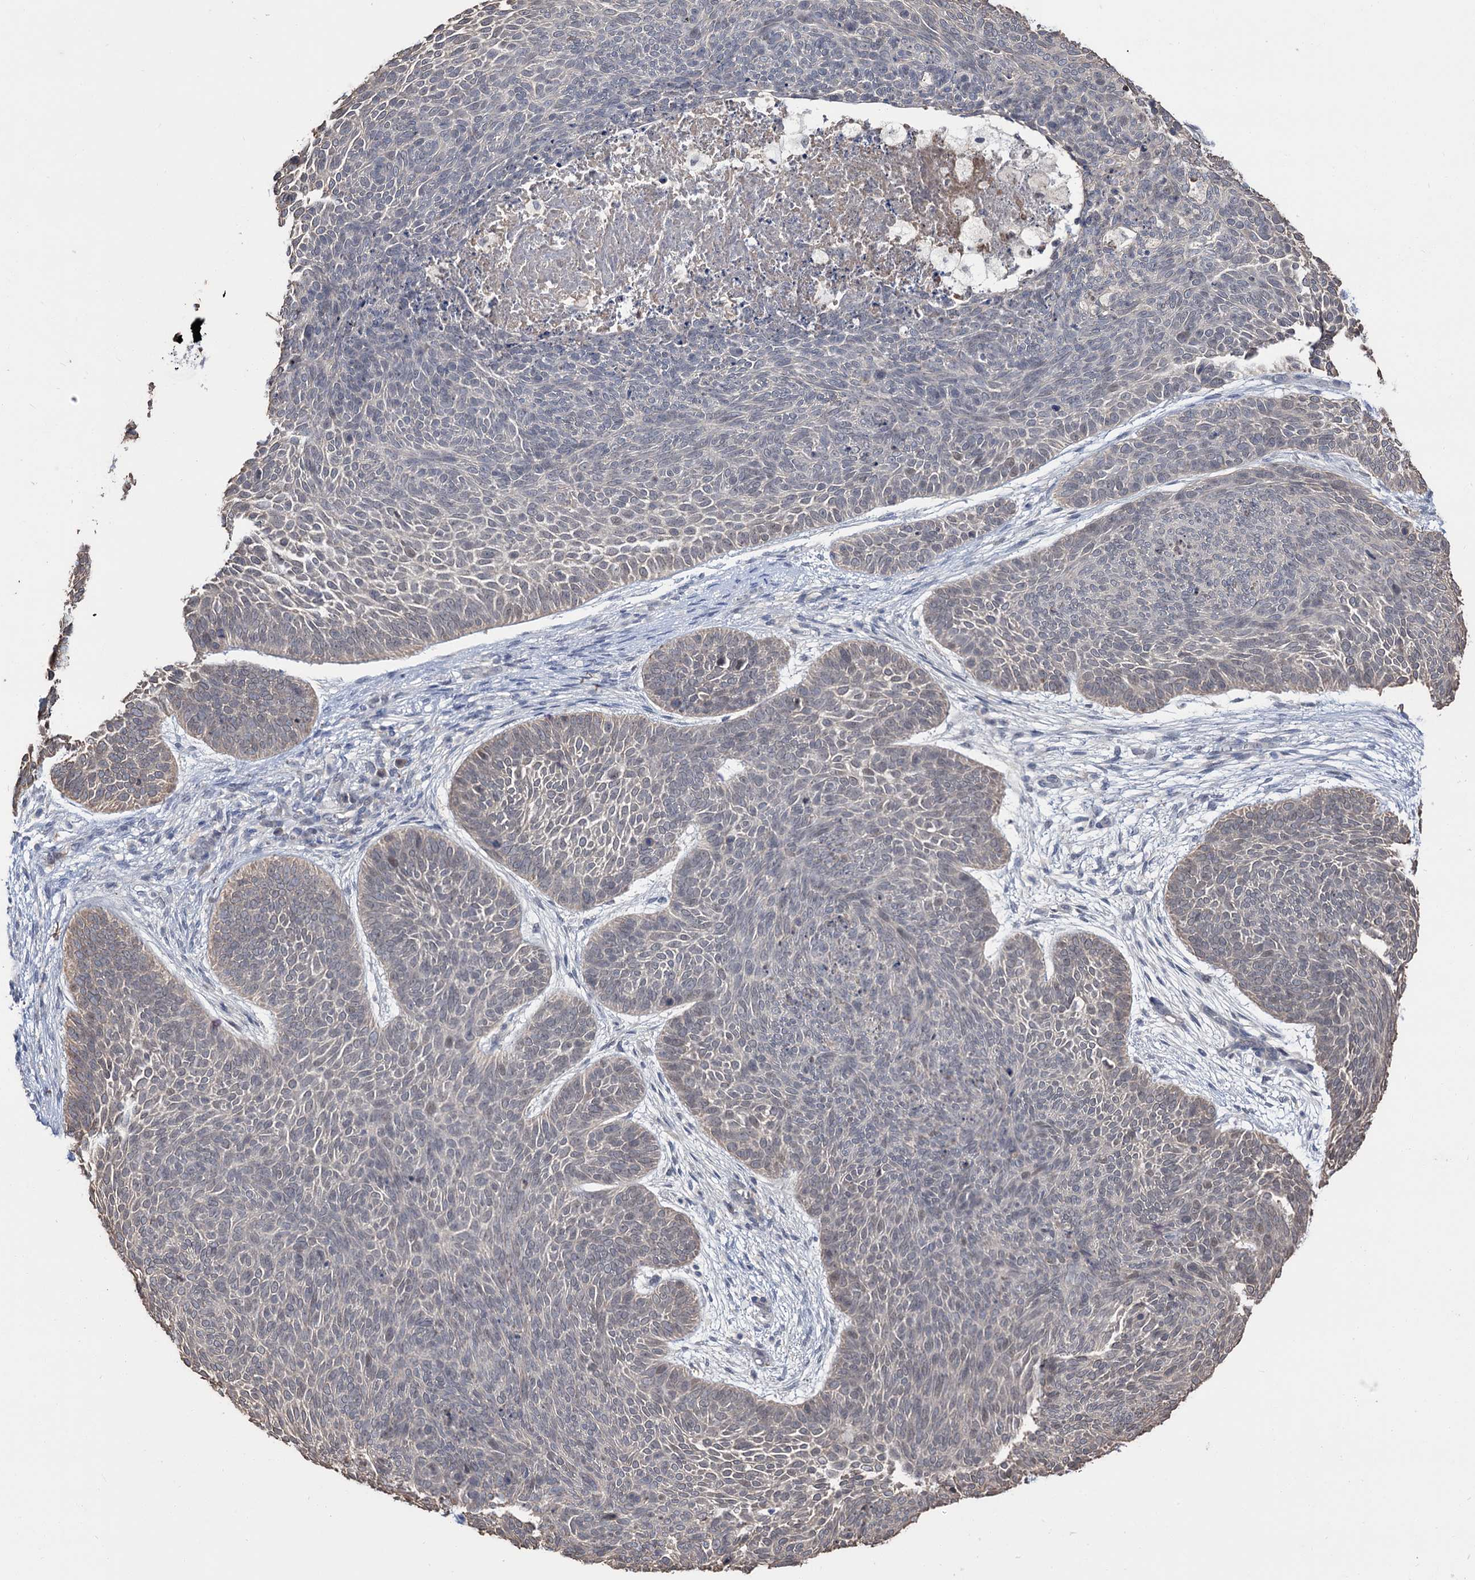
{"staining": {"intensity": "weak", "quantity": "<25%", "location": "cytoplasmic/membranous"}, "tissue": "skin cancer", "cell_type": "Tumor cells", "image_type": "cancer", "snomed": [{"axis": "morphology", "description": "Basal cell carcinoma"}, {"axis": "topography", "description": "Skin"}], "caption": "Immunohistochemistry image of skin cancer stained for a protein (brown), which displays no expression in tumor cells. (DAB (3,3'-diaminobenzidine) IHC visualized using brightfield microscopy, high magnification).", "gene": "NEK10", "patient": {"sex": "male", "age": 85}}